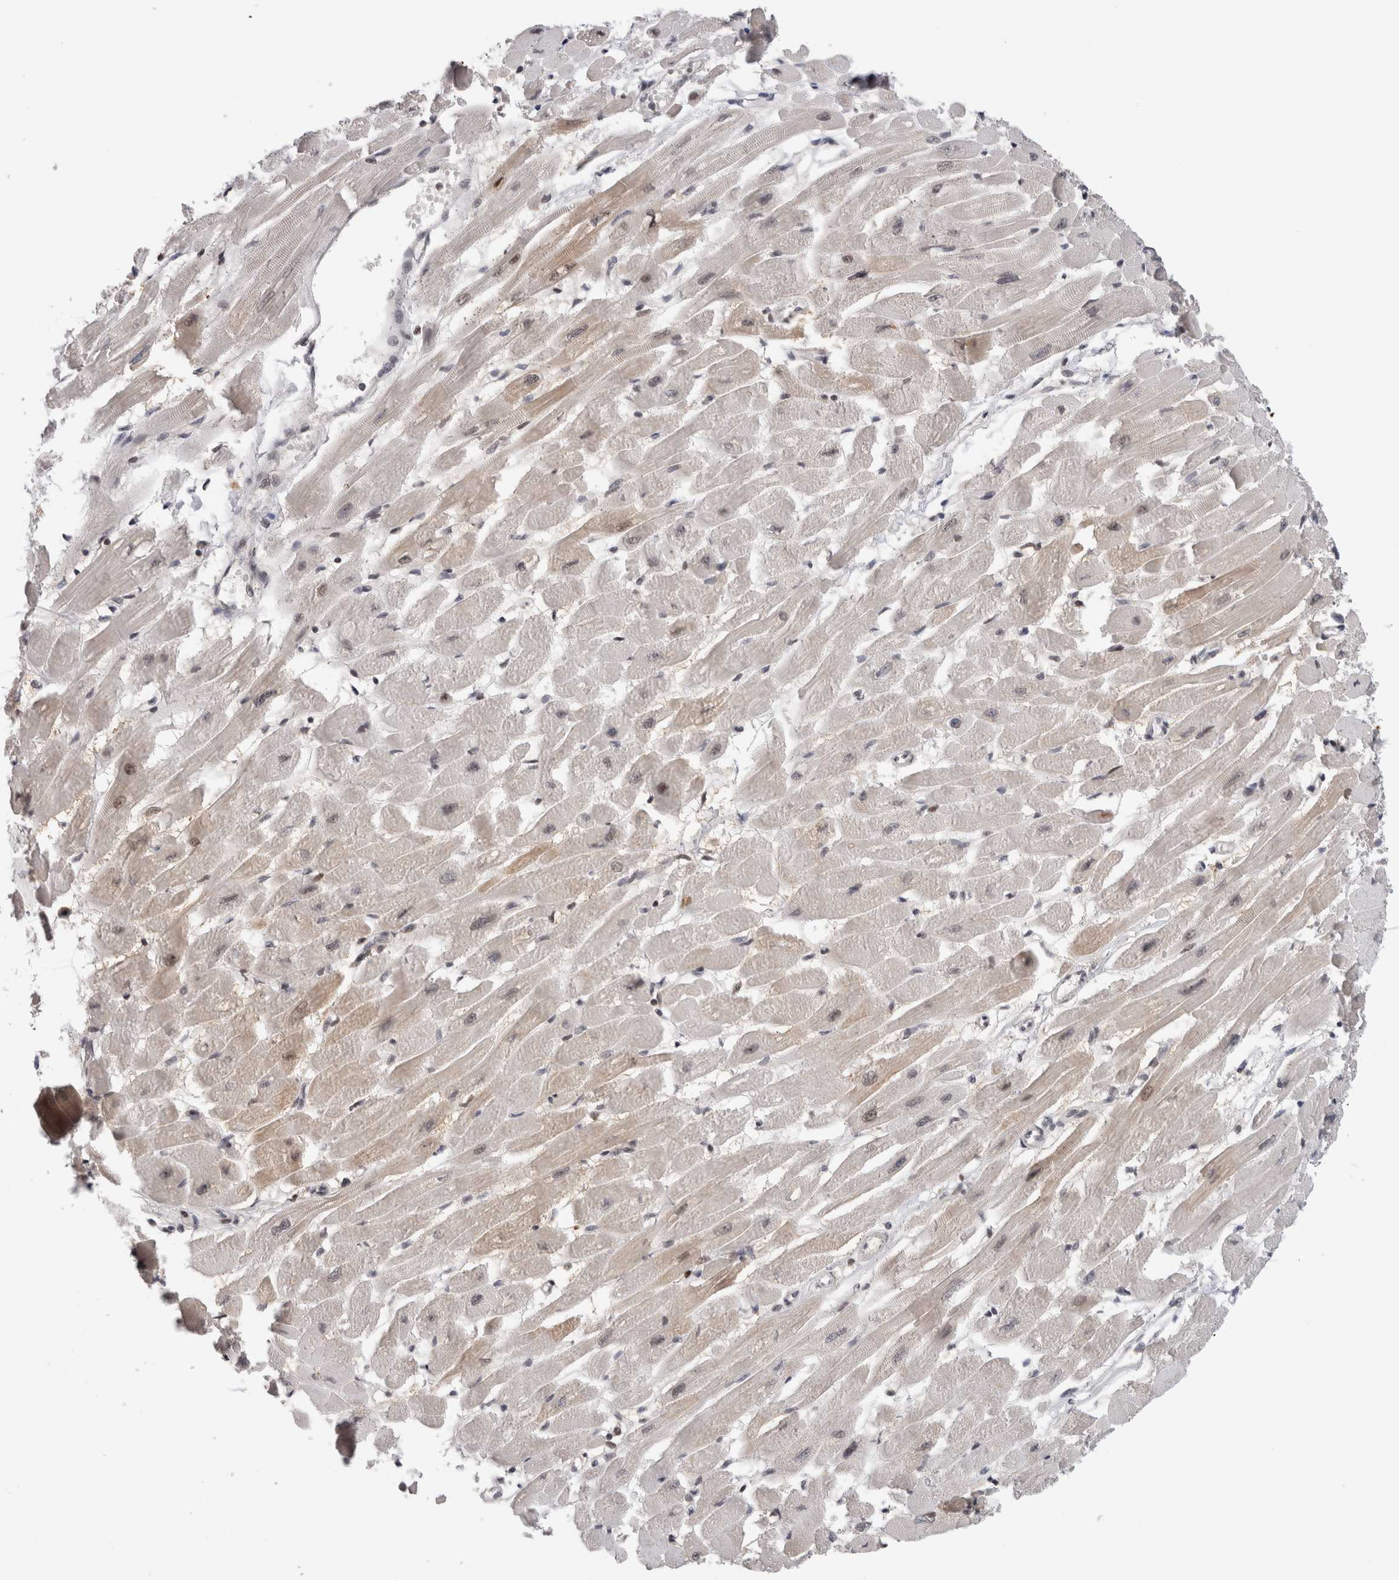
{"staining": {"intensity": "moderate", "quantity": ">75%", "location": "cytoplasmic/membranous,nuclear"}, "tissue": "heart muscle", "cell_type": "Cardiomyocytes", "image_type": "normal", "snomed": [{"axis": "morphology", "description": "Normal tissue, NOS"}, {"axis": "topography", "description": "Heart"}], "caption": "A brown stain highlights moderate cytoplasmic/membranous,nuclear positivity of a protein in cardiomyocytes of benign human heart muscle. The protein of interest is stained brown, and the nuclei are stained in blue (DAB (3,3'-diaminobenzidine) IHC with brightfield microscopy, high magnification).", "gene": "ZNF521", "patient": {"sex": "female", "age": 54}}